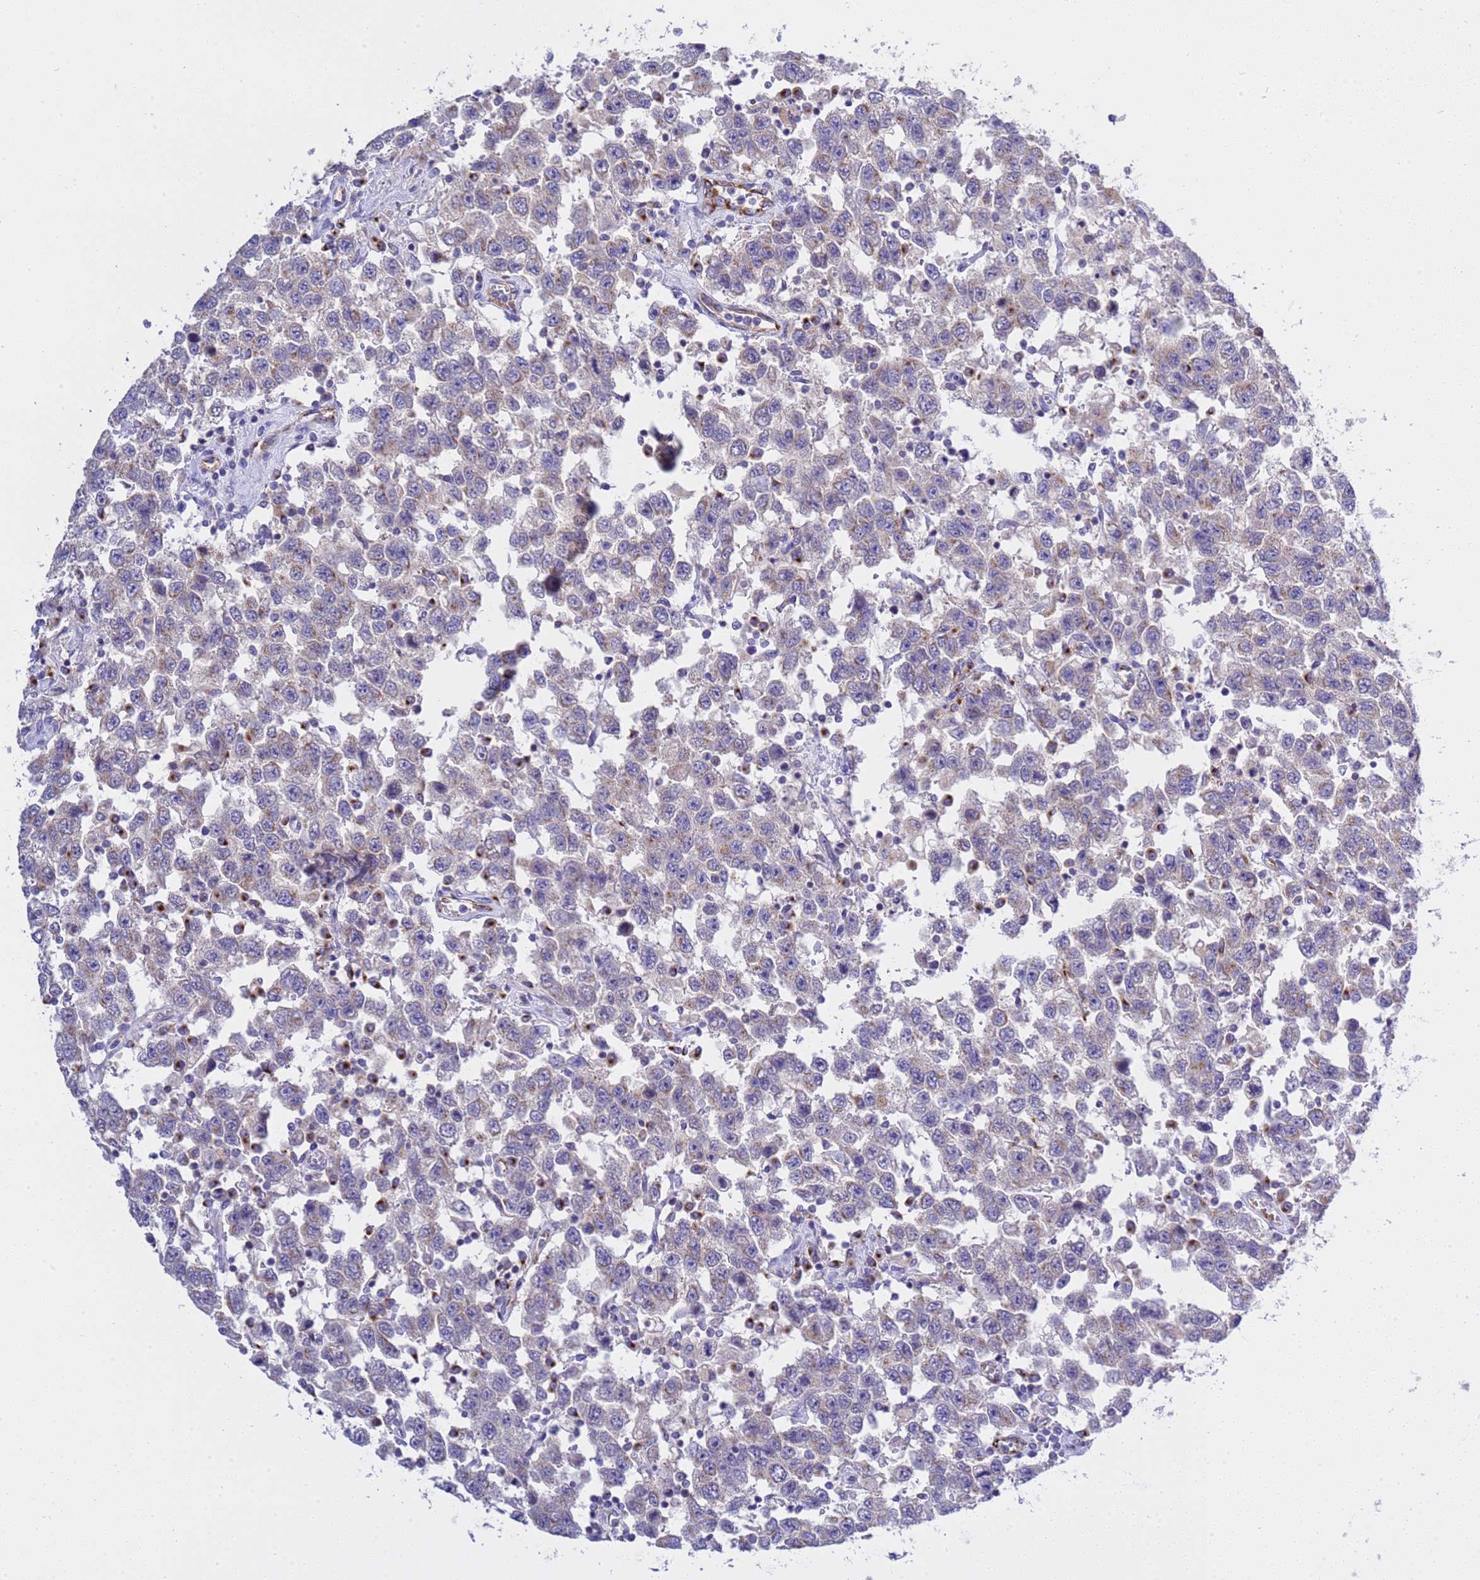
{"staining": {"intensity": "weak", "quantity": "<25%", "location": "cytoplasmic/membranous"}, "tissue": "testis cancer", "cell_type": "Tumor cells", "image_type": "cancer", "snomed": [{"axis": "morphology", "description": "Seminoma, NOS"}, {"axis": "topography", "description": "Testis"}], "caption": "The histopathology image shows no significant positivity in tumor cells of seminoma (testis).", "gene": "ANAPC1", "patient": {"sex": "male", "age": 41}}